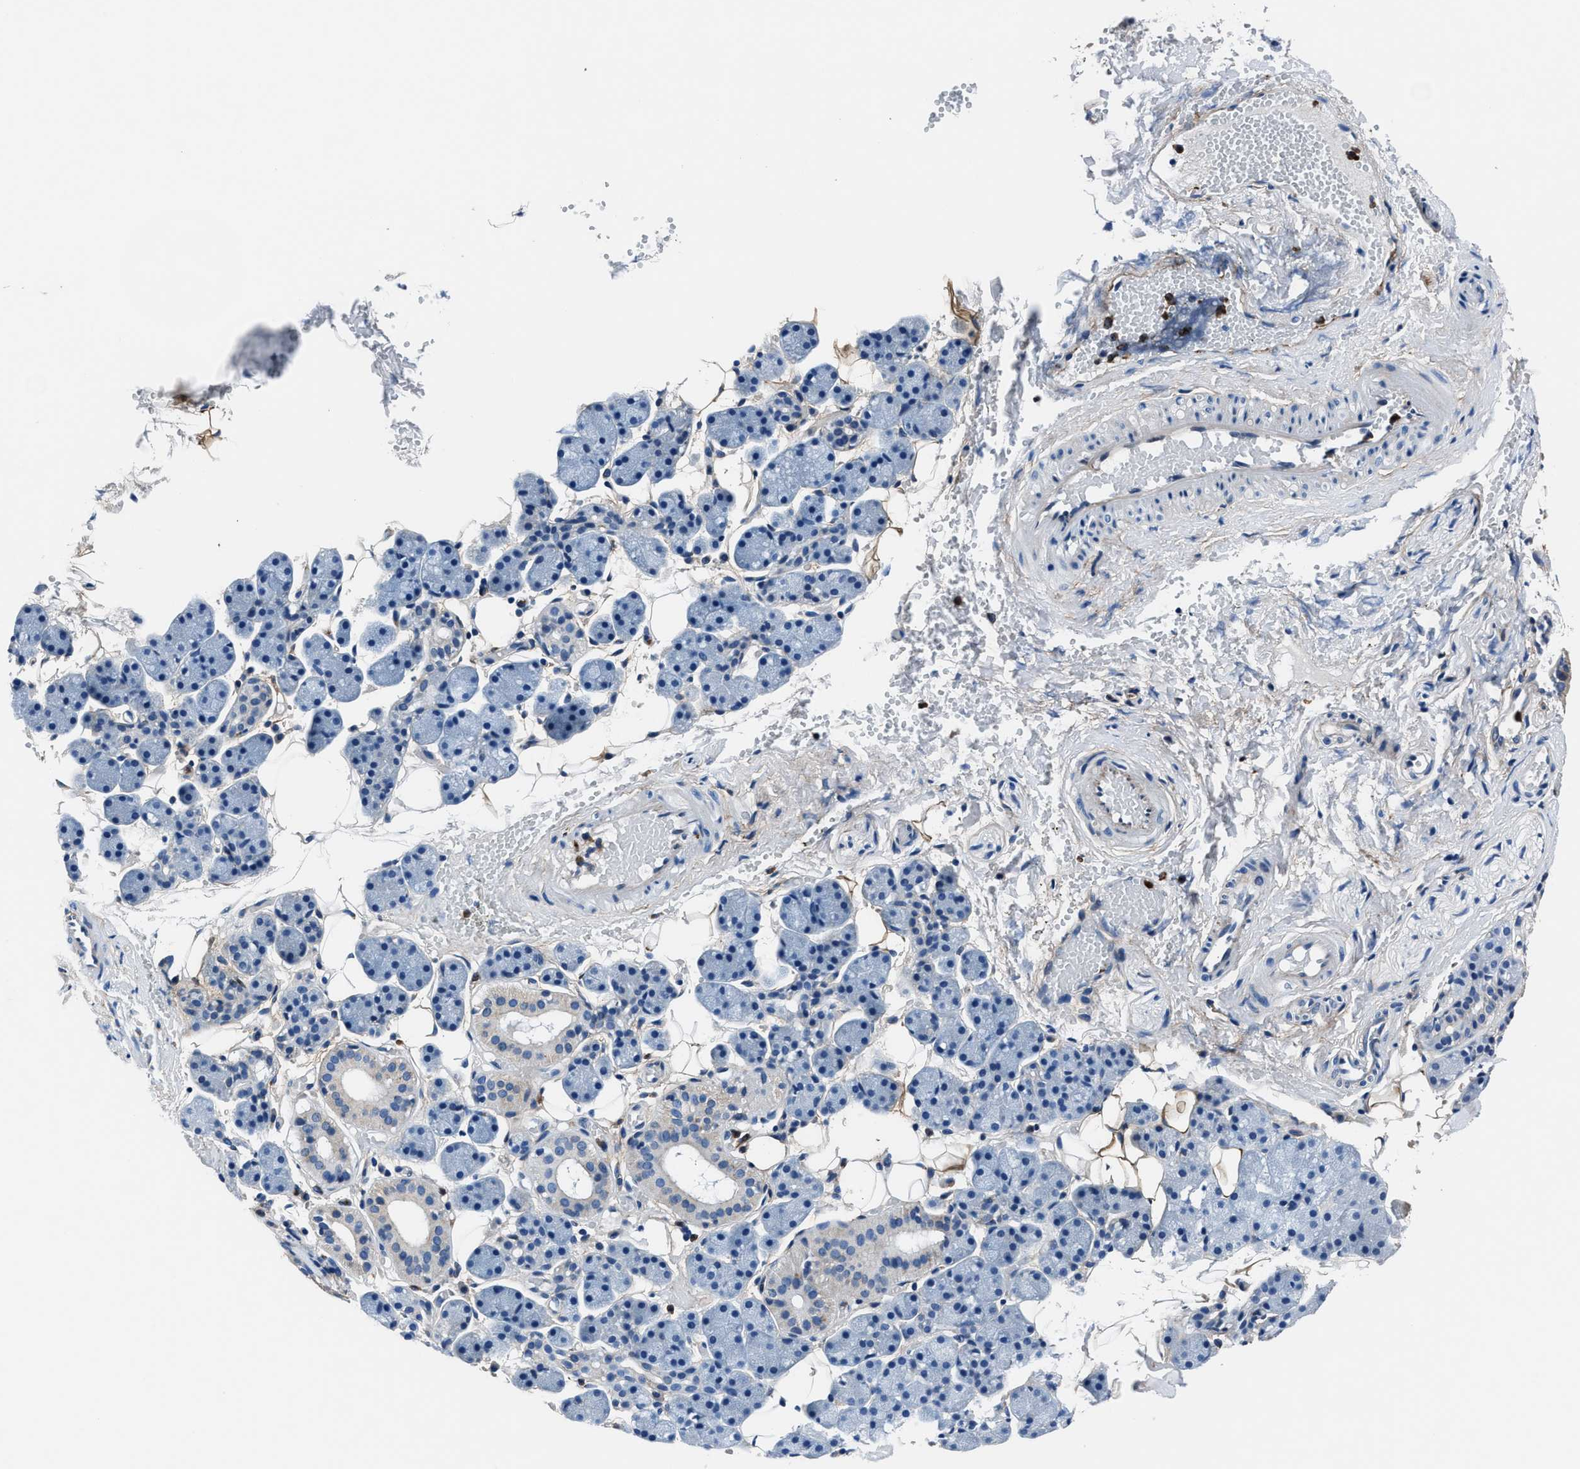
{"staining": {"intensity": "moderate", "quantity": "<25%", "location": "cytoplasmic/membranous"}, "tissue": "salivary gland", "cell_type": "Glandular cells", "image_type": "normal", "snomed": [{"axis": "morphology", "description": "Normal tissue, NOS"}, {"axis": "topography", "description": "Salivary gland"}], "caption": "Protein staining of unremarkable salivary gland reveals moderate cytoplasmic/membranous positivity in approximately <25% of glandular cells. (DAB = brown stain, brightfield microscopy at high magnification).", "gene": "FGL2", "patient": {"sex": "female", "age": 33}}